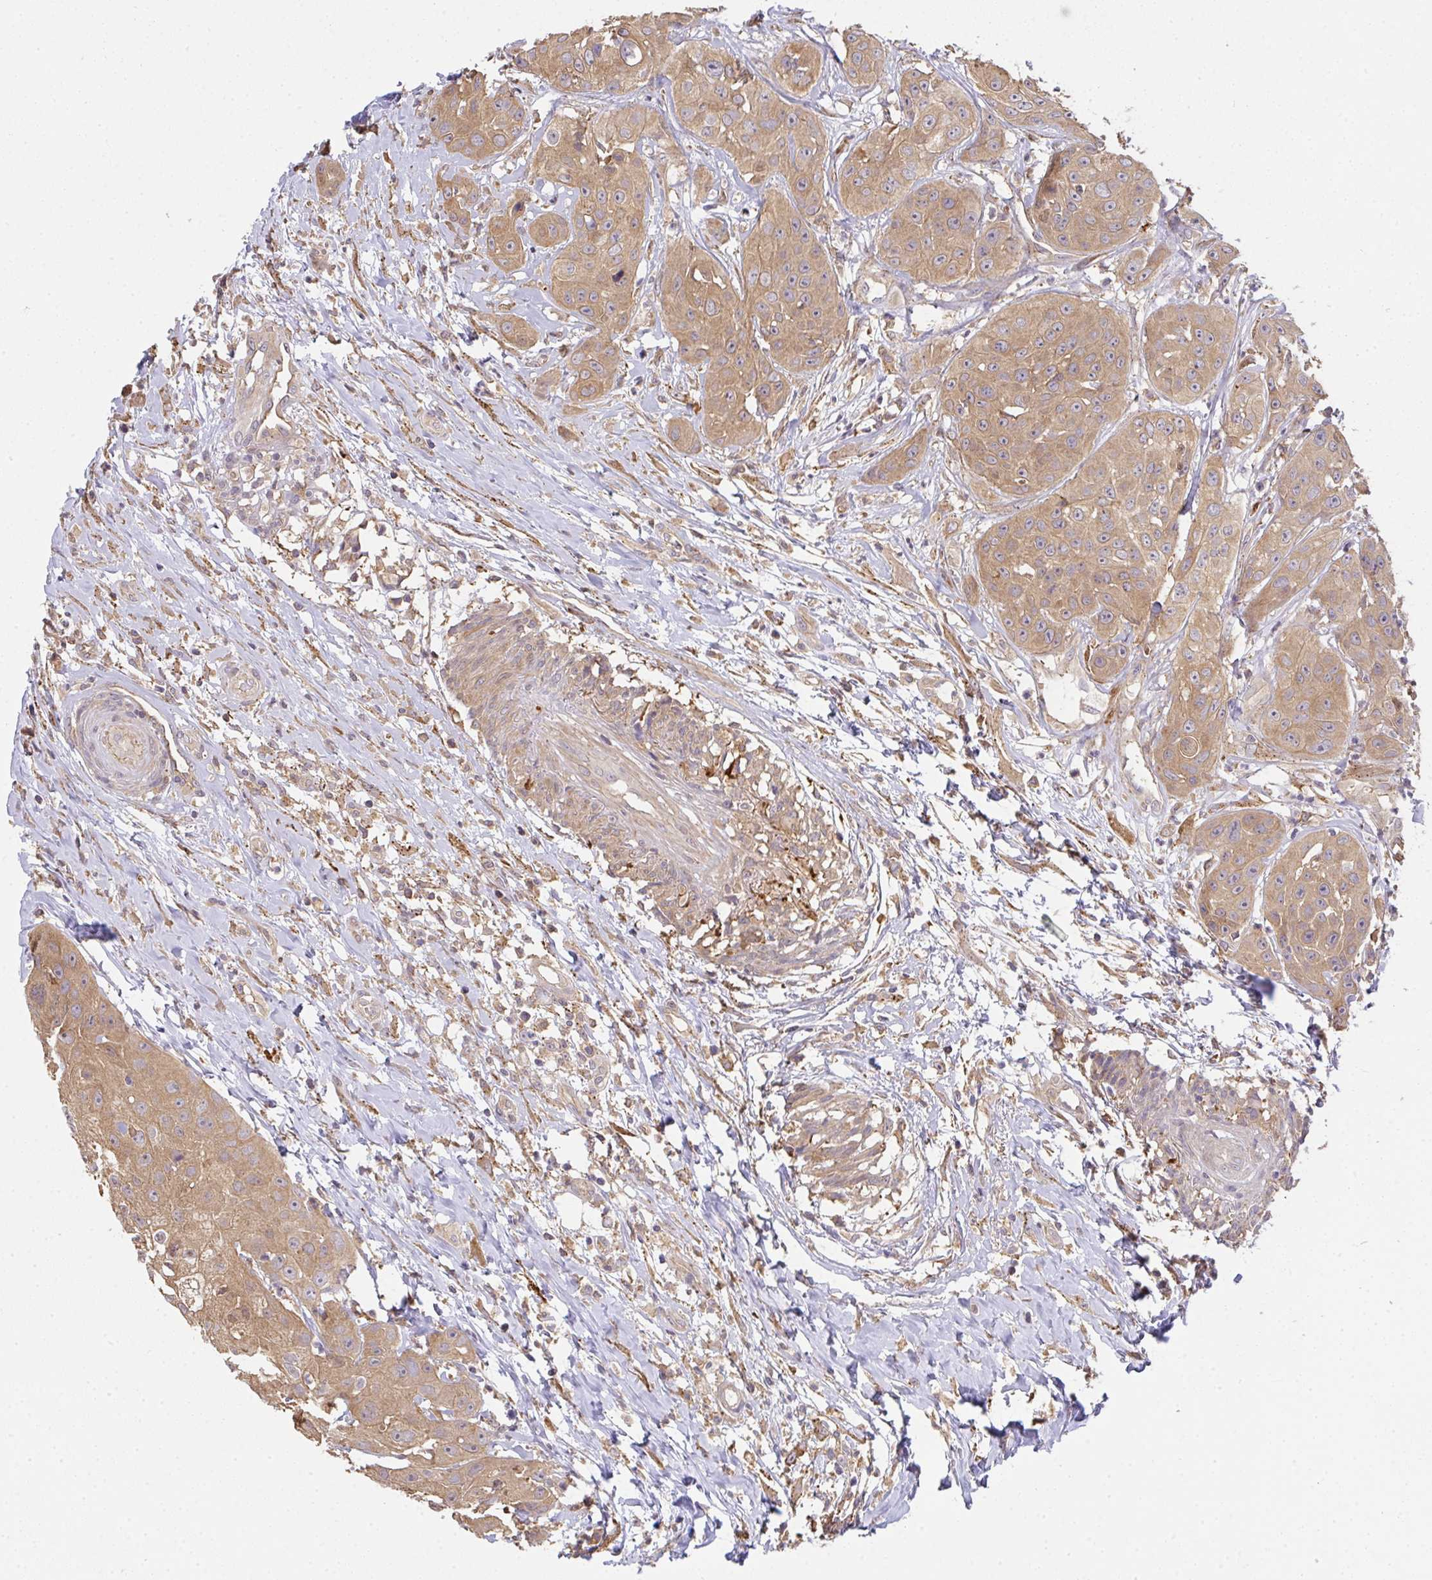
{"staining": {"intensity": "moderate", "quantity": ">75%", "location": "cytoplasmic/membranous"}, "tissue": "head and neck cancer", "cell_type": "Tumor cells", "image_type": "cancer", "snomed": [{"axis": "morphology", "description": "Squamous cell carcinoma, NOS"}, {"axis": "topography", "description": "Head-Neck"}], "caption": "Human head and neck cancer stained with a brown dye displays moderate cytoplasmic/membranous positive positivity in about >75% of tumor cells.", "gene": "EEF1AKMT1", "patient": {"sex": "male", "age": 83}}